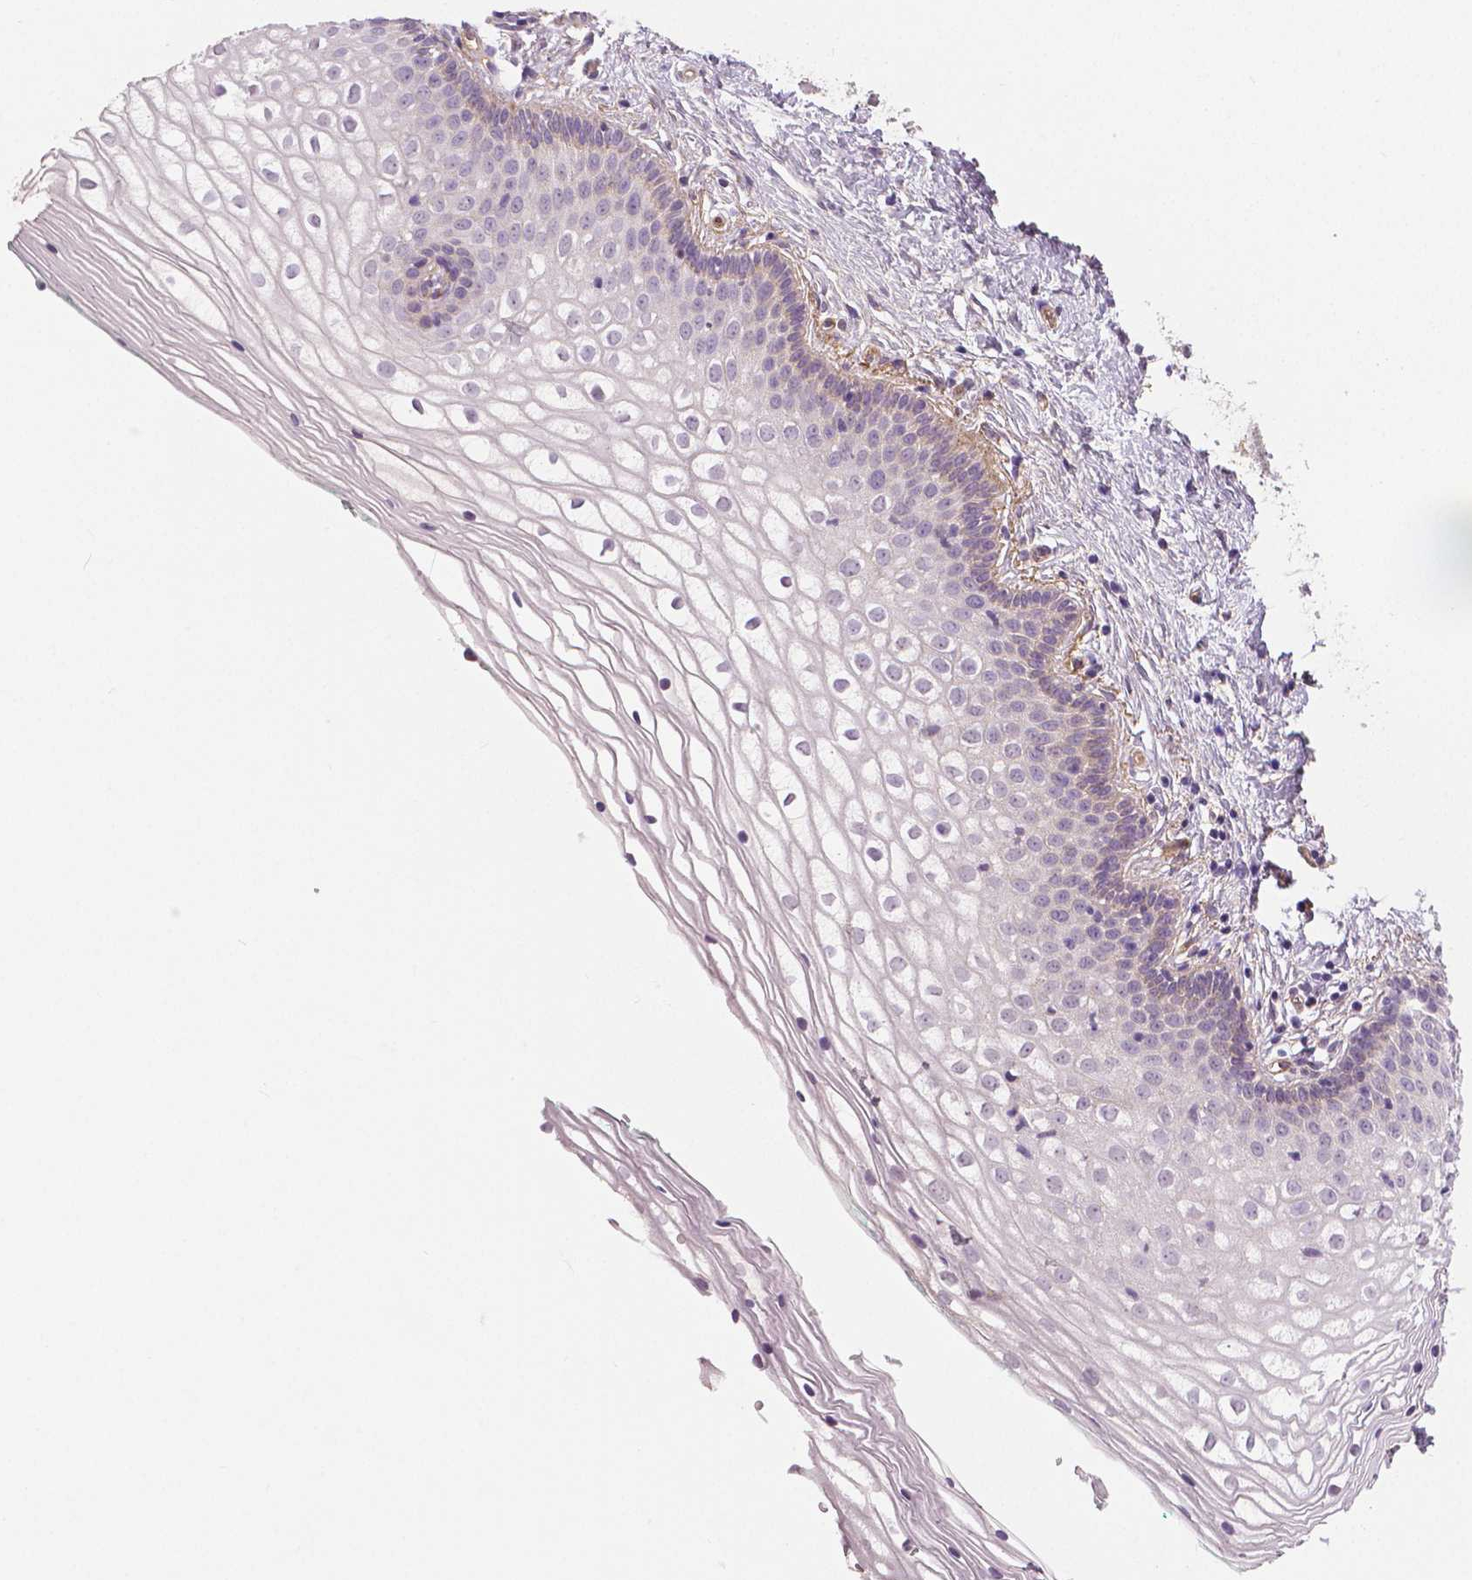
{"staining": {"intensity": "negative", "quantity": "none", "location": "none"}, "tissue": "vagina", "cell_type": "Squamous epithelial cells", "image_type": "normal", "snomed": [{"axis": "morphology", "description": "Normal tissue, NOS"}, {"axis": "topography", "description": "Vagina"}], "caption": "Squamous epithelial cells are negative for brown protein staining in unremarkable vagina. (Stains: DAB (3,3'-diaminobenzidine) IHC with hematoxylin counter stain, Microscopy: brightfield microscopy at high magnification).", "gene": "FLT1", "patient": {"sex": "female", "age": 36}}